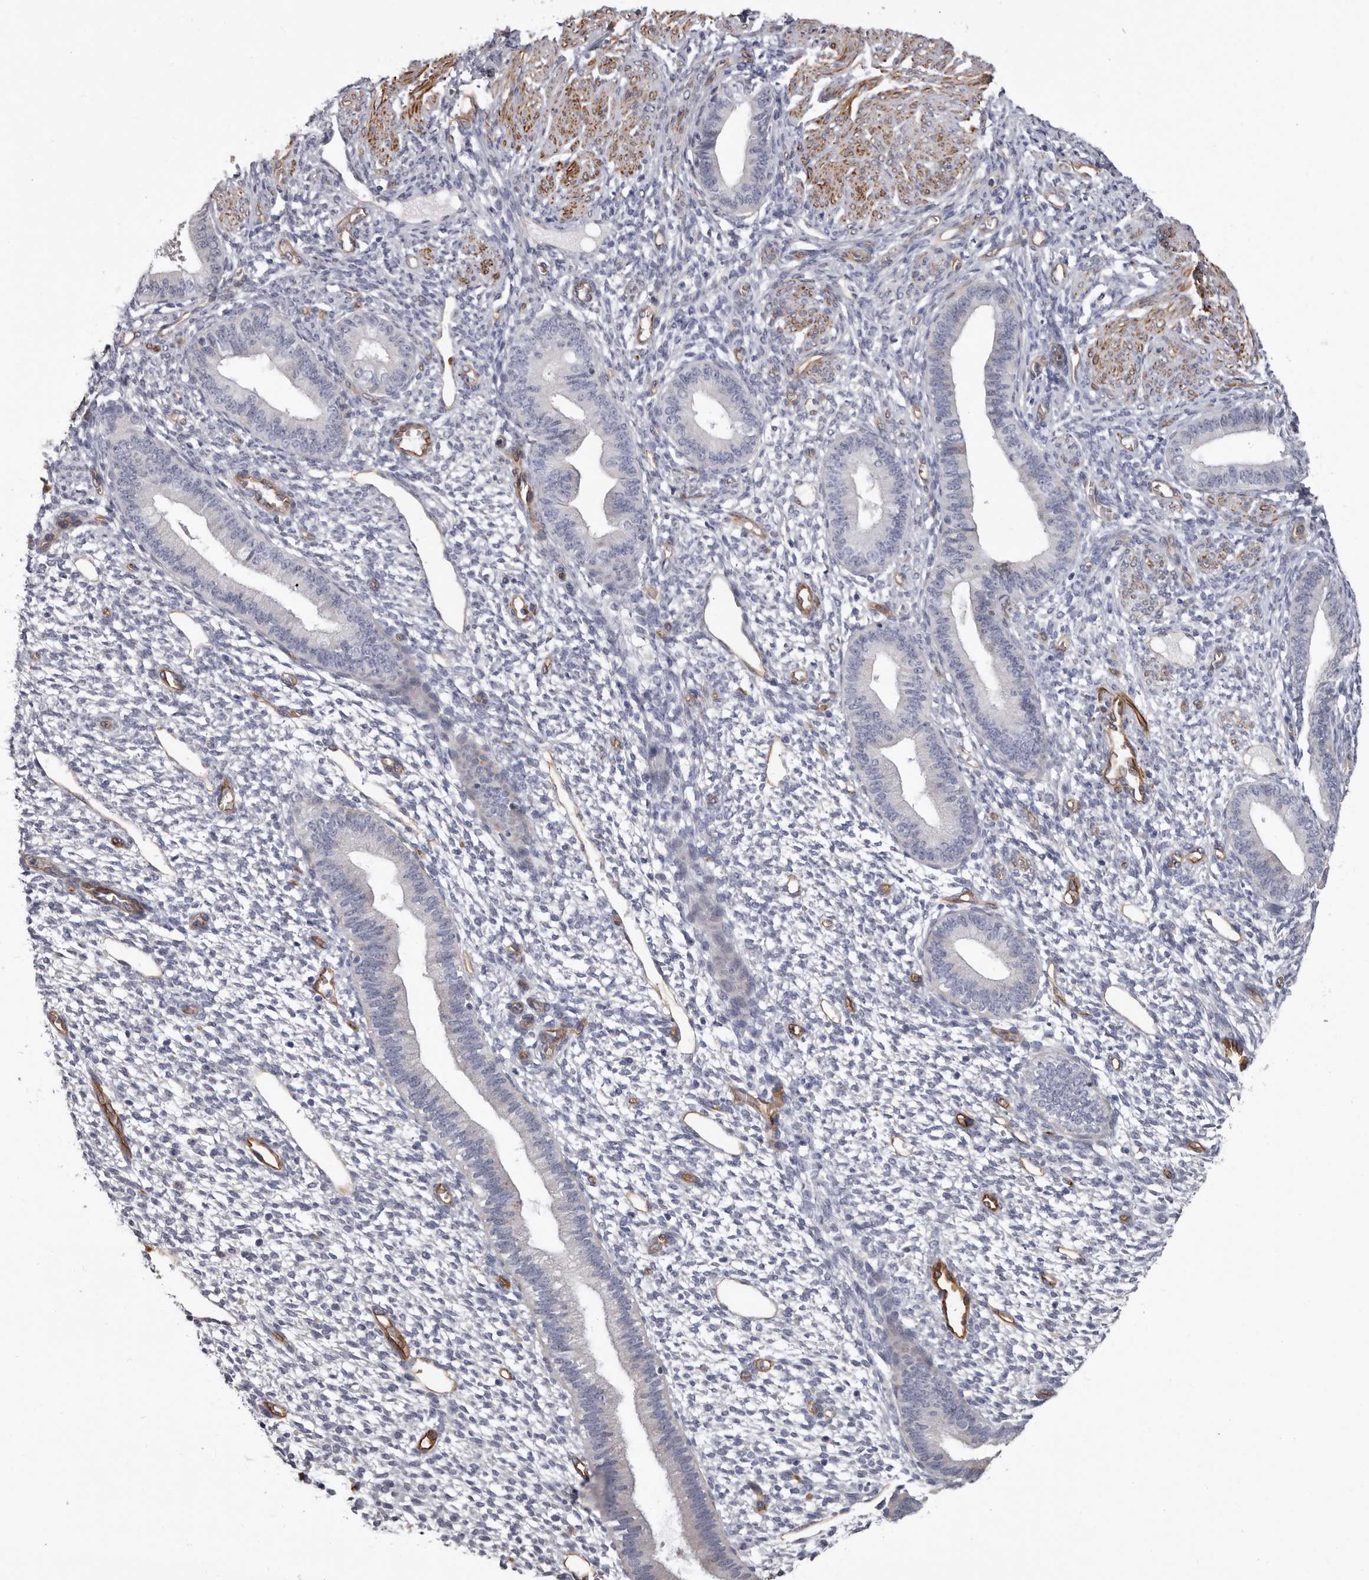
{"staining": {"intensity": "negative", "quantity": "none", "location": "none"}, "tissue": "endometrium", "cell_type": "Cells in endometrial stroma", "image_type": "normal", "snomed": [{"axis": "morphology", "description": "Normal tissue, NOS"}, {"axis": "topography", "description": "Endometrium"}], "caption": "Immunohistochemistry (IHC) of normal endometrium shows no staining in cells in endometrial stroma. The staining was performed using DAB (3,3'-diaminobenzidine) to visualize the protein expression in brown, while the nuclei were stained in blue with hematoxylin (Magnification: 20x).", "gene": "ADGRL4", "patient": {"sex": "female", "age": 46}}